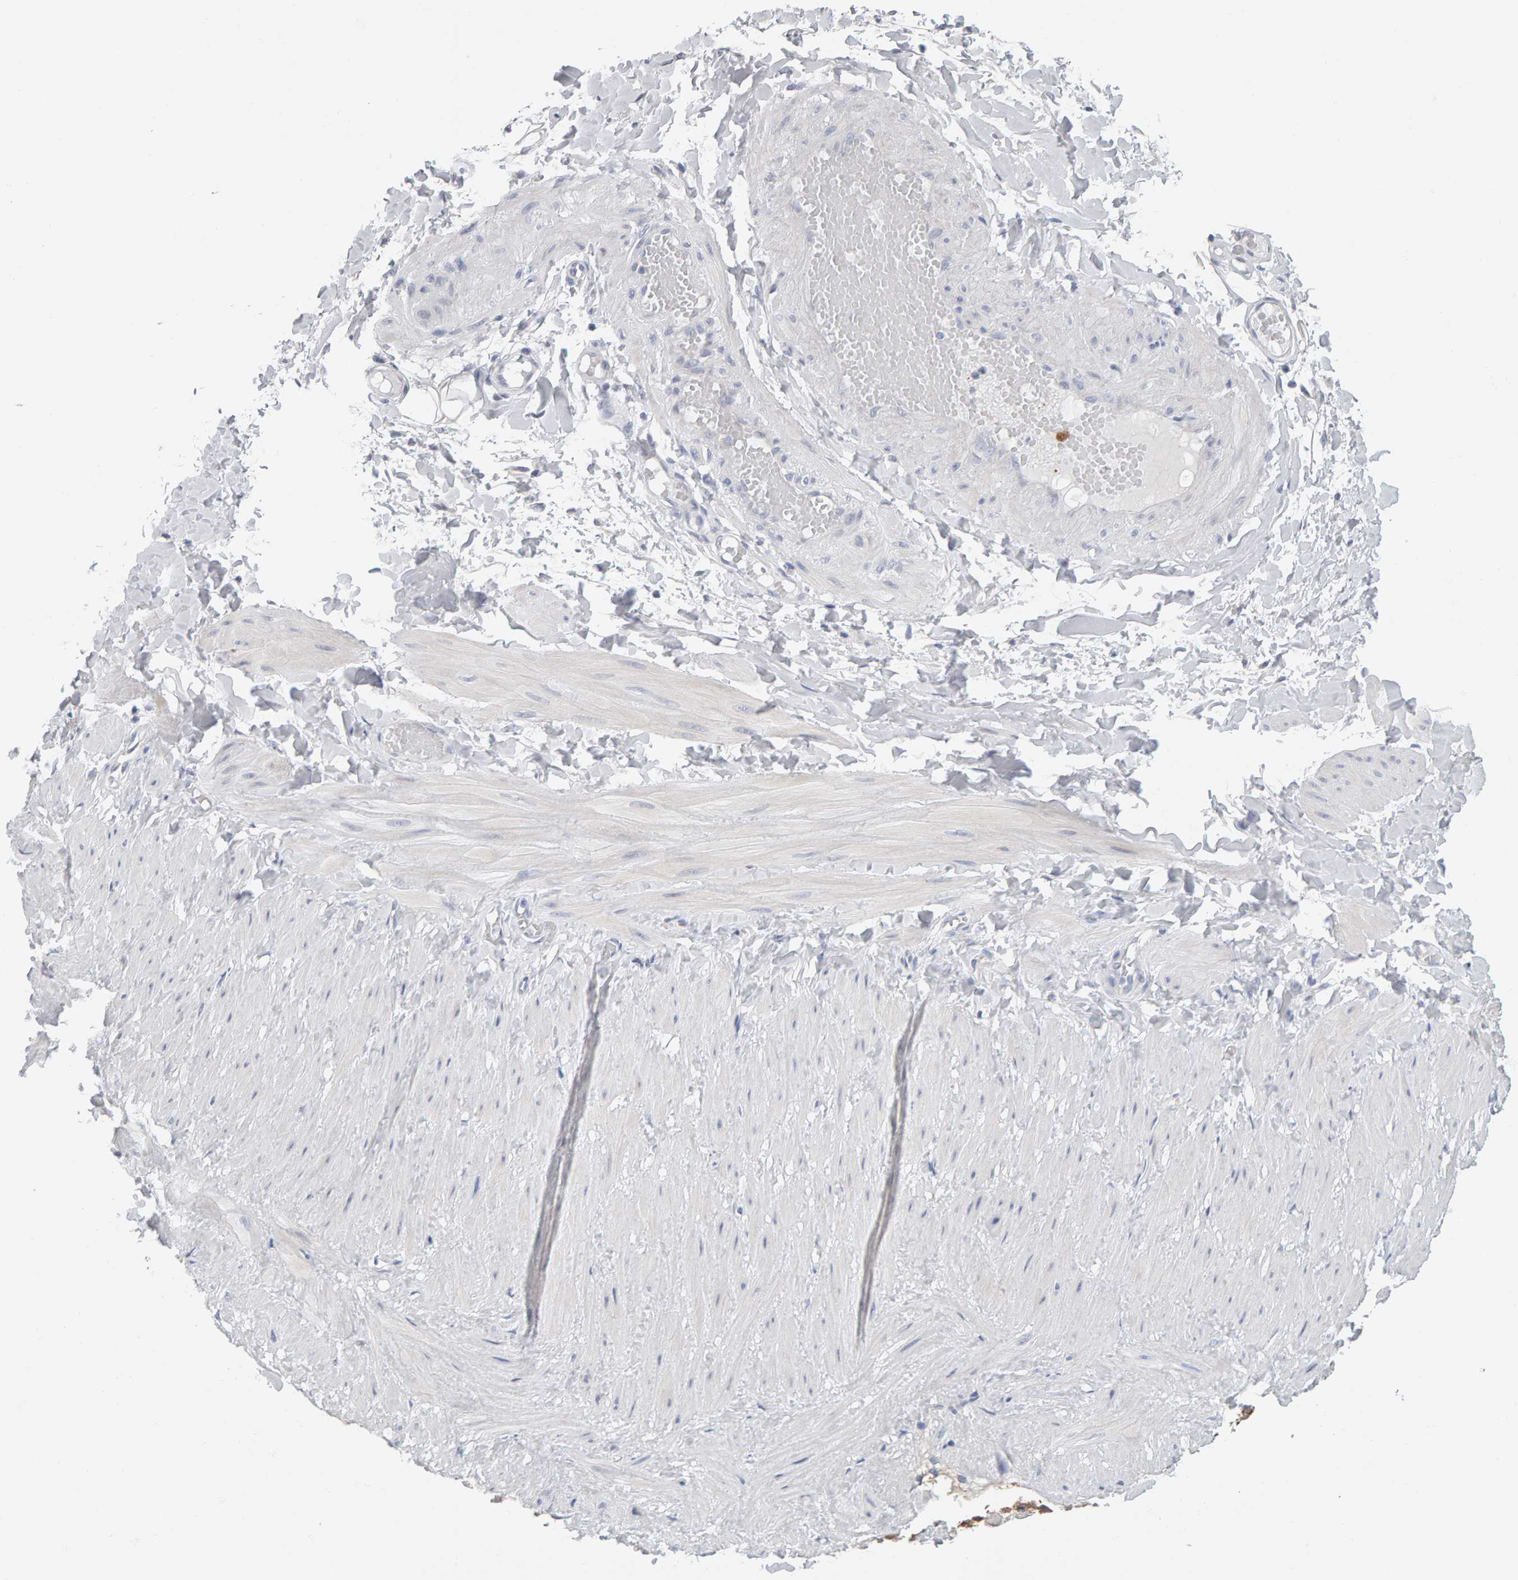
{"staining": {"intensity": "negative", "quantity": "none", "location": "none"}, "tissue": "adipose tissue", "cell_type": "Adipocytes", "image_type": "normal", "snomed": [{"axis": "morphology", "description": "Normal tissue, NOS"}, {"axis": "topography", "description": "Adipose tissue"}, {"axis": "topography", "description": "Vascular tissue"}, {"axis": "topography", "description": "Peripheral nerve tissue"}], "caption": "This micrograph is of normal adipose tissue stained with immunohistochemistry to label a protein in brown with the nuclei are counter-stained blue. There is no staining in adipocytes.", "gene": "CTH", "patient": {"sex": "male", "age": 25}}